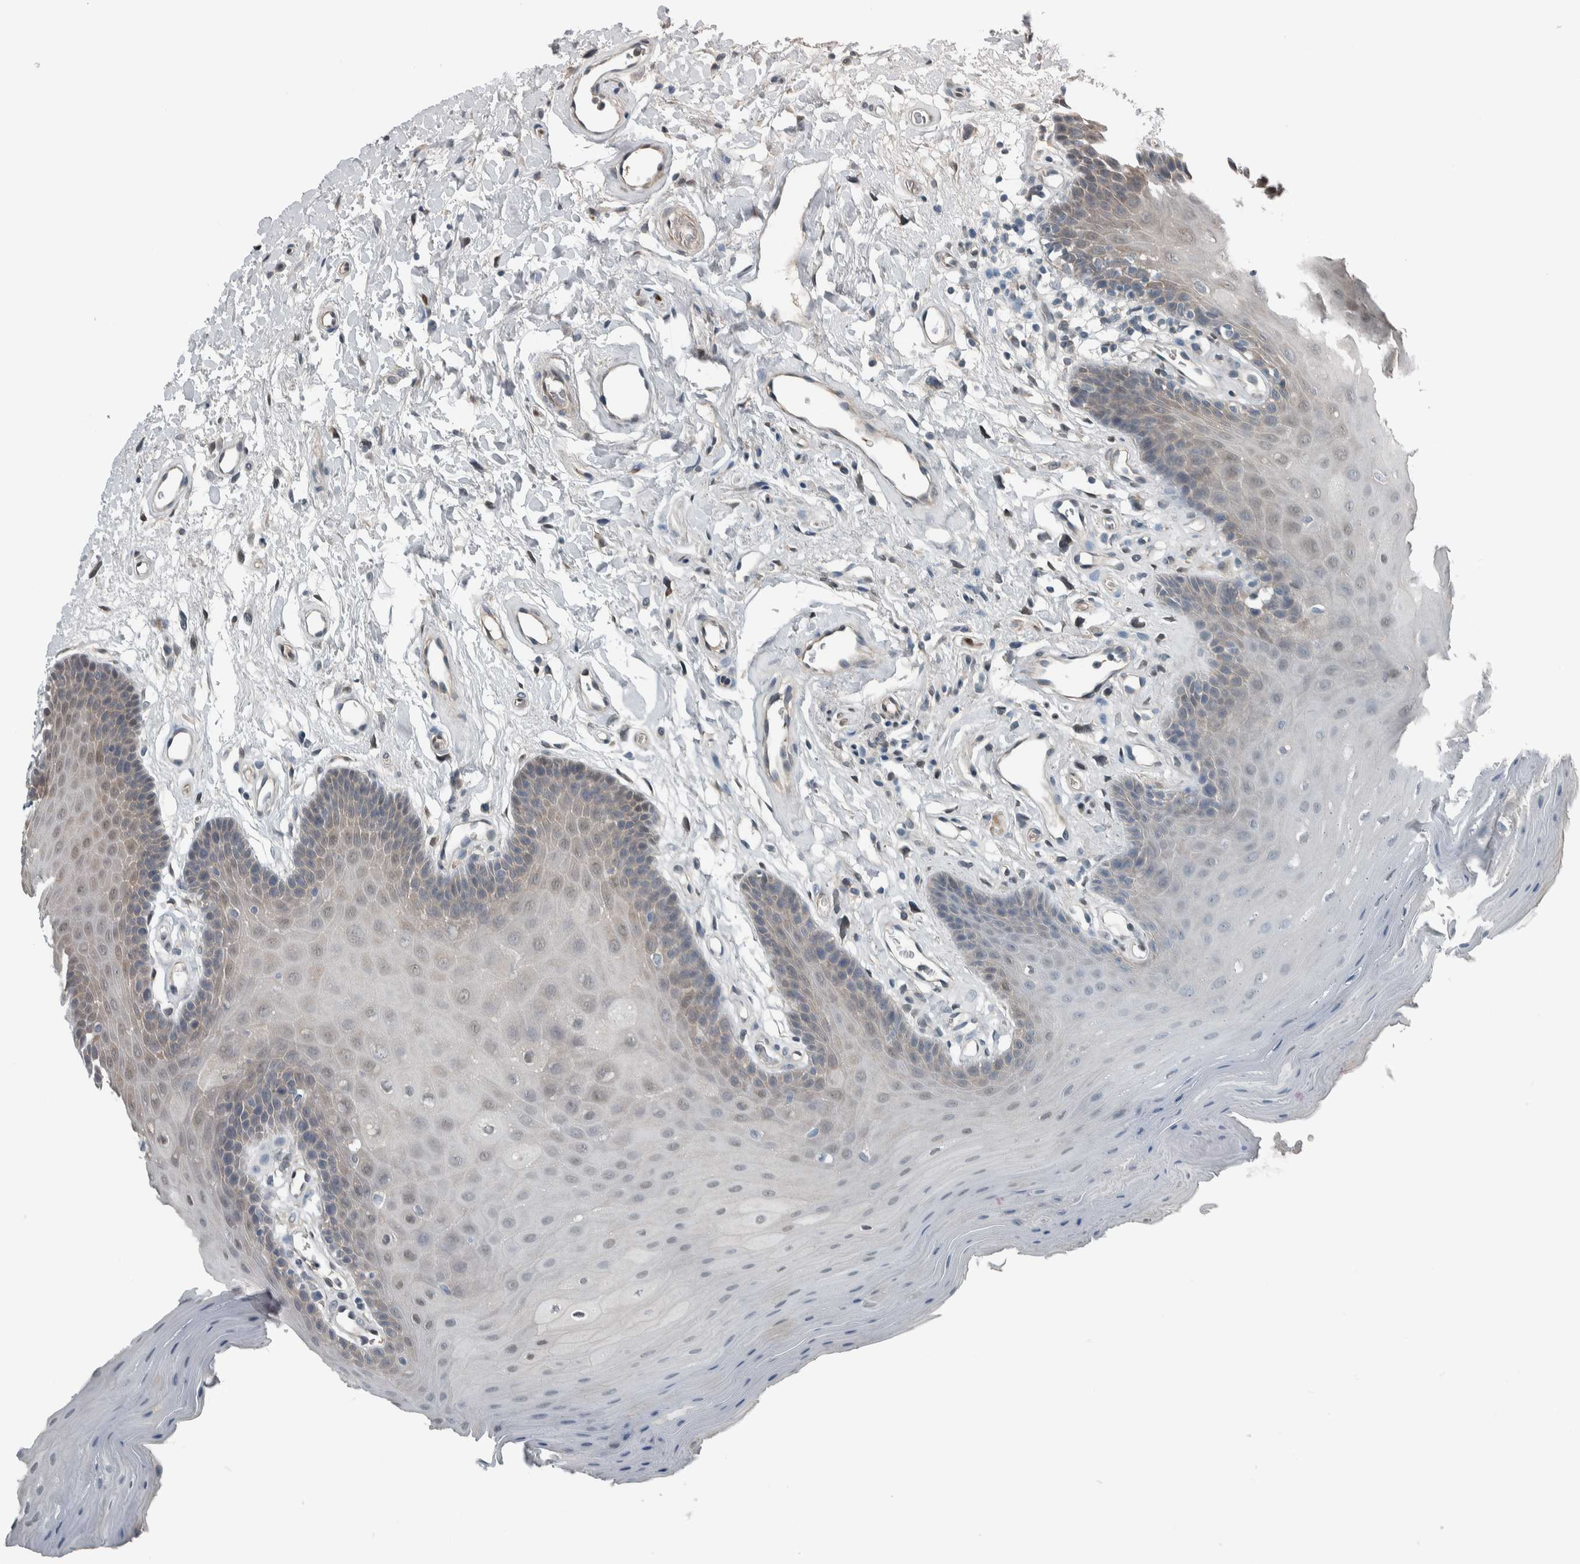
{"staining": {"intensity": "weak", "quantity": "25%-75%", "location": "cytoplasmic/membranous,nuclear"}, "tissue": "oral mucosa", "cell_type": "Squamous epithelial cells", "image_type": "normal", "snomed": [{"axis": "morphology", "description": "Normal tissue, NOS"}, {"axis": "morphology", "description": "Squamous cell carcinoma, NOS"}, {"axis": "topography", "description": "Oral tissue"}, {"axis": "topography", "description": "Head-Neck"}], "caption": "Approximately 25%-75% of squamous epithelial cells in normal oral mucosa demonstrate weak cytoplasmic/membranous,nuclear protein positivity as visualized by brown immunohistochemical staining.", "gene": "ALAD", "patient": {"sex": "male", "age": 71}}